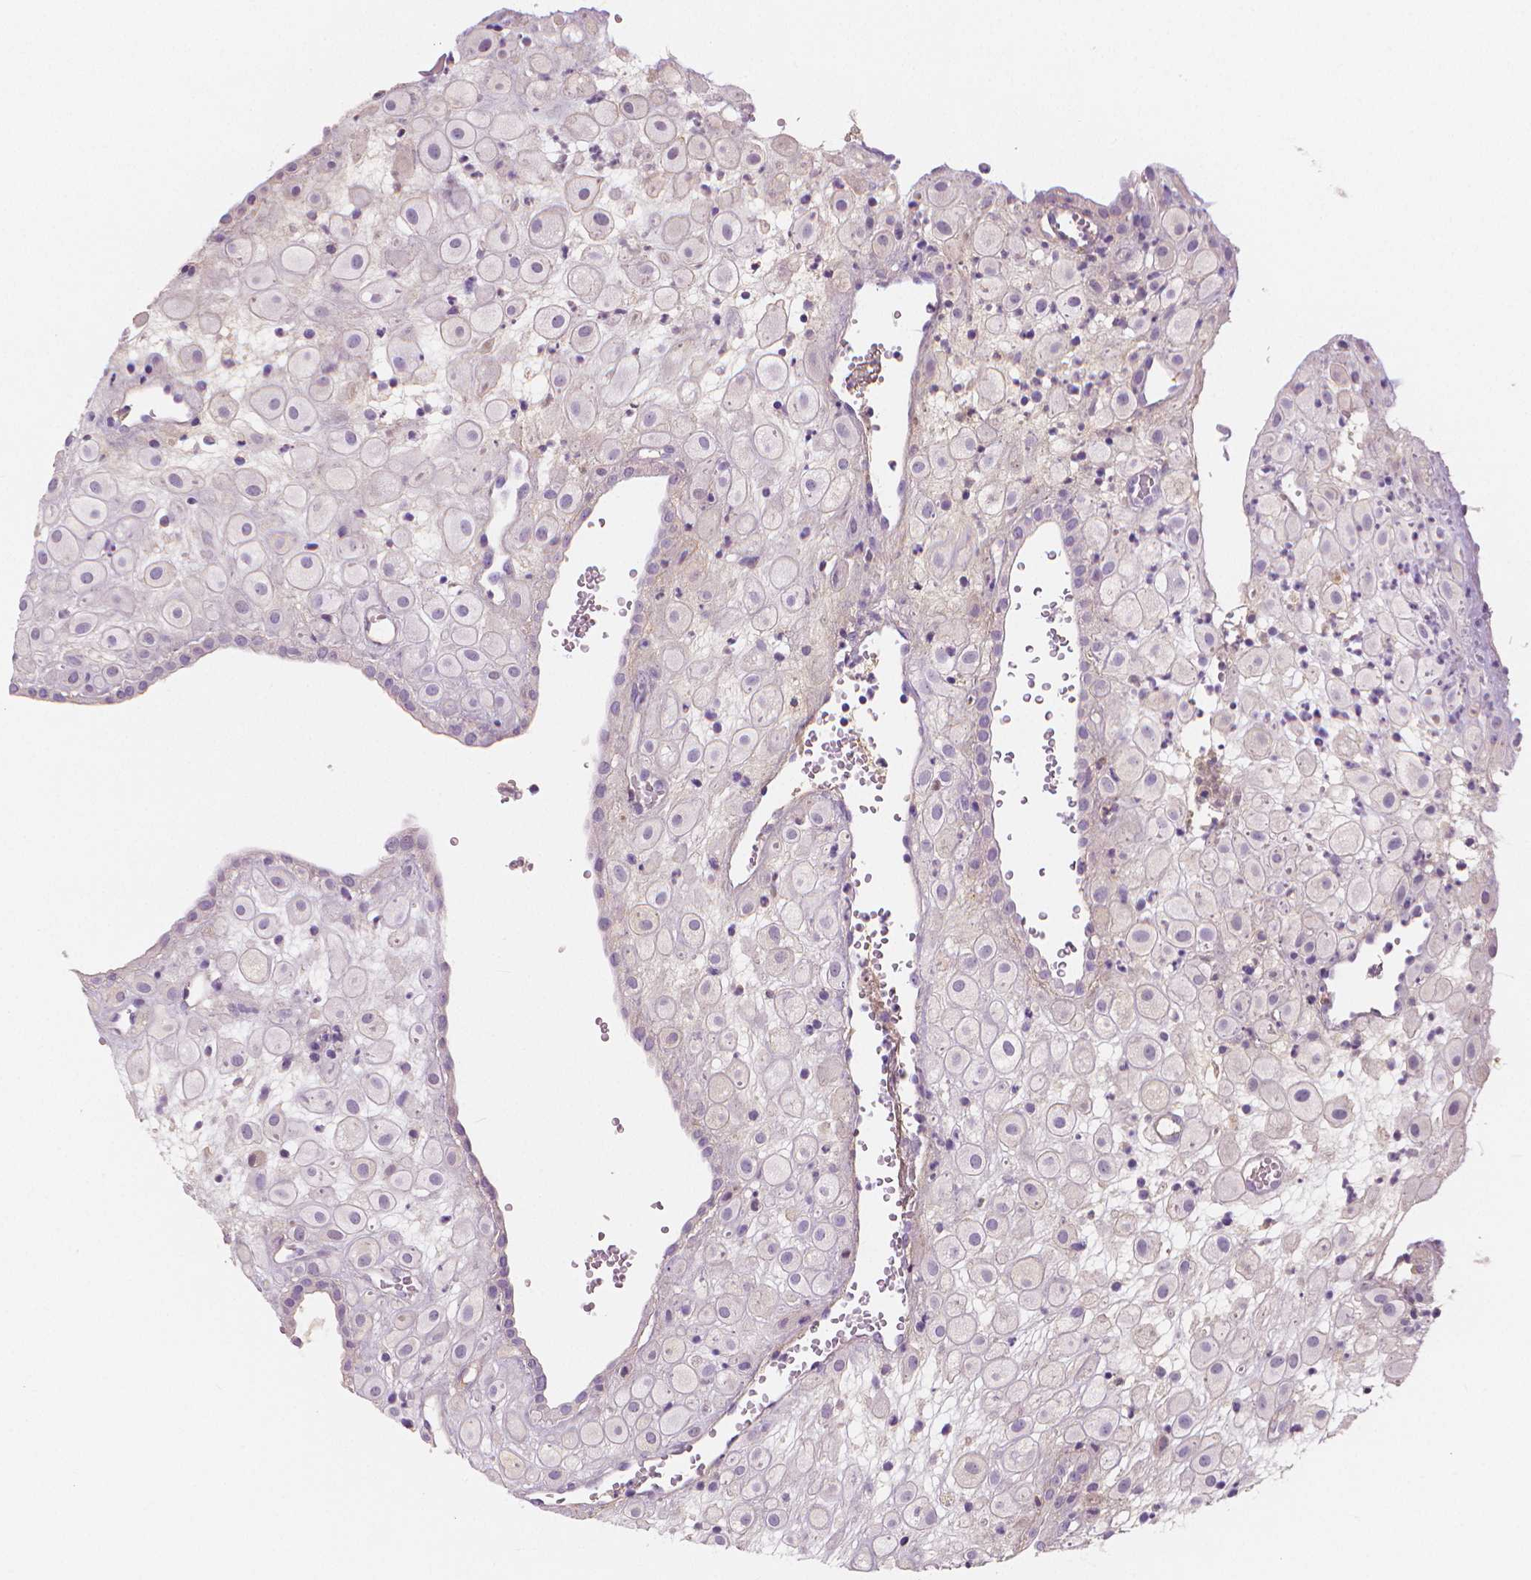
{"staining": {"intensity": "negative", "quantity": "none", "location": "none"}, "tissue": "placenta", "cell_type": "Decidual cells", "image_type": "normal", "snomed": [{"axis": "morphology", "description": "Normal tissue, NOS"}, {"axis": "topography", "description": "Placenta"}], "caption": "A micrograph of placenta stained for a protein reveals no brown staining in decidual cells.", "gene": "APOA4", "patient": {"sex": "female", "age": 24}}